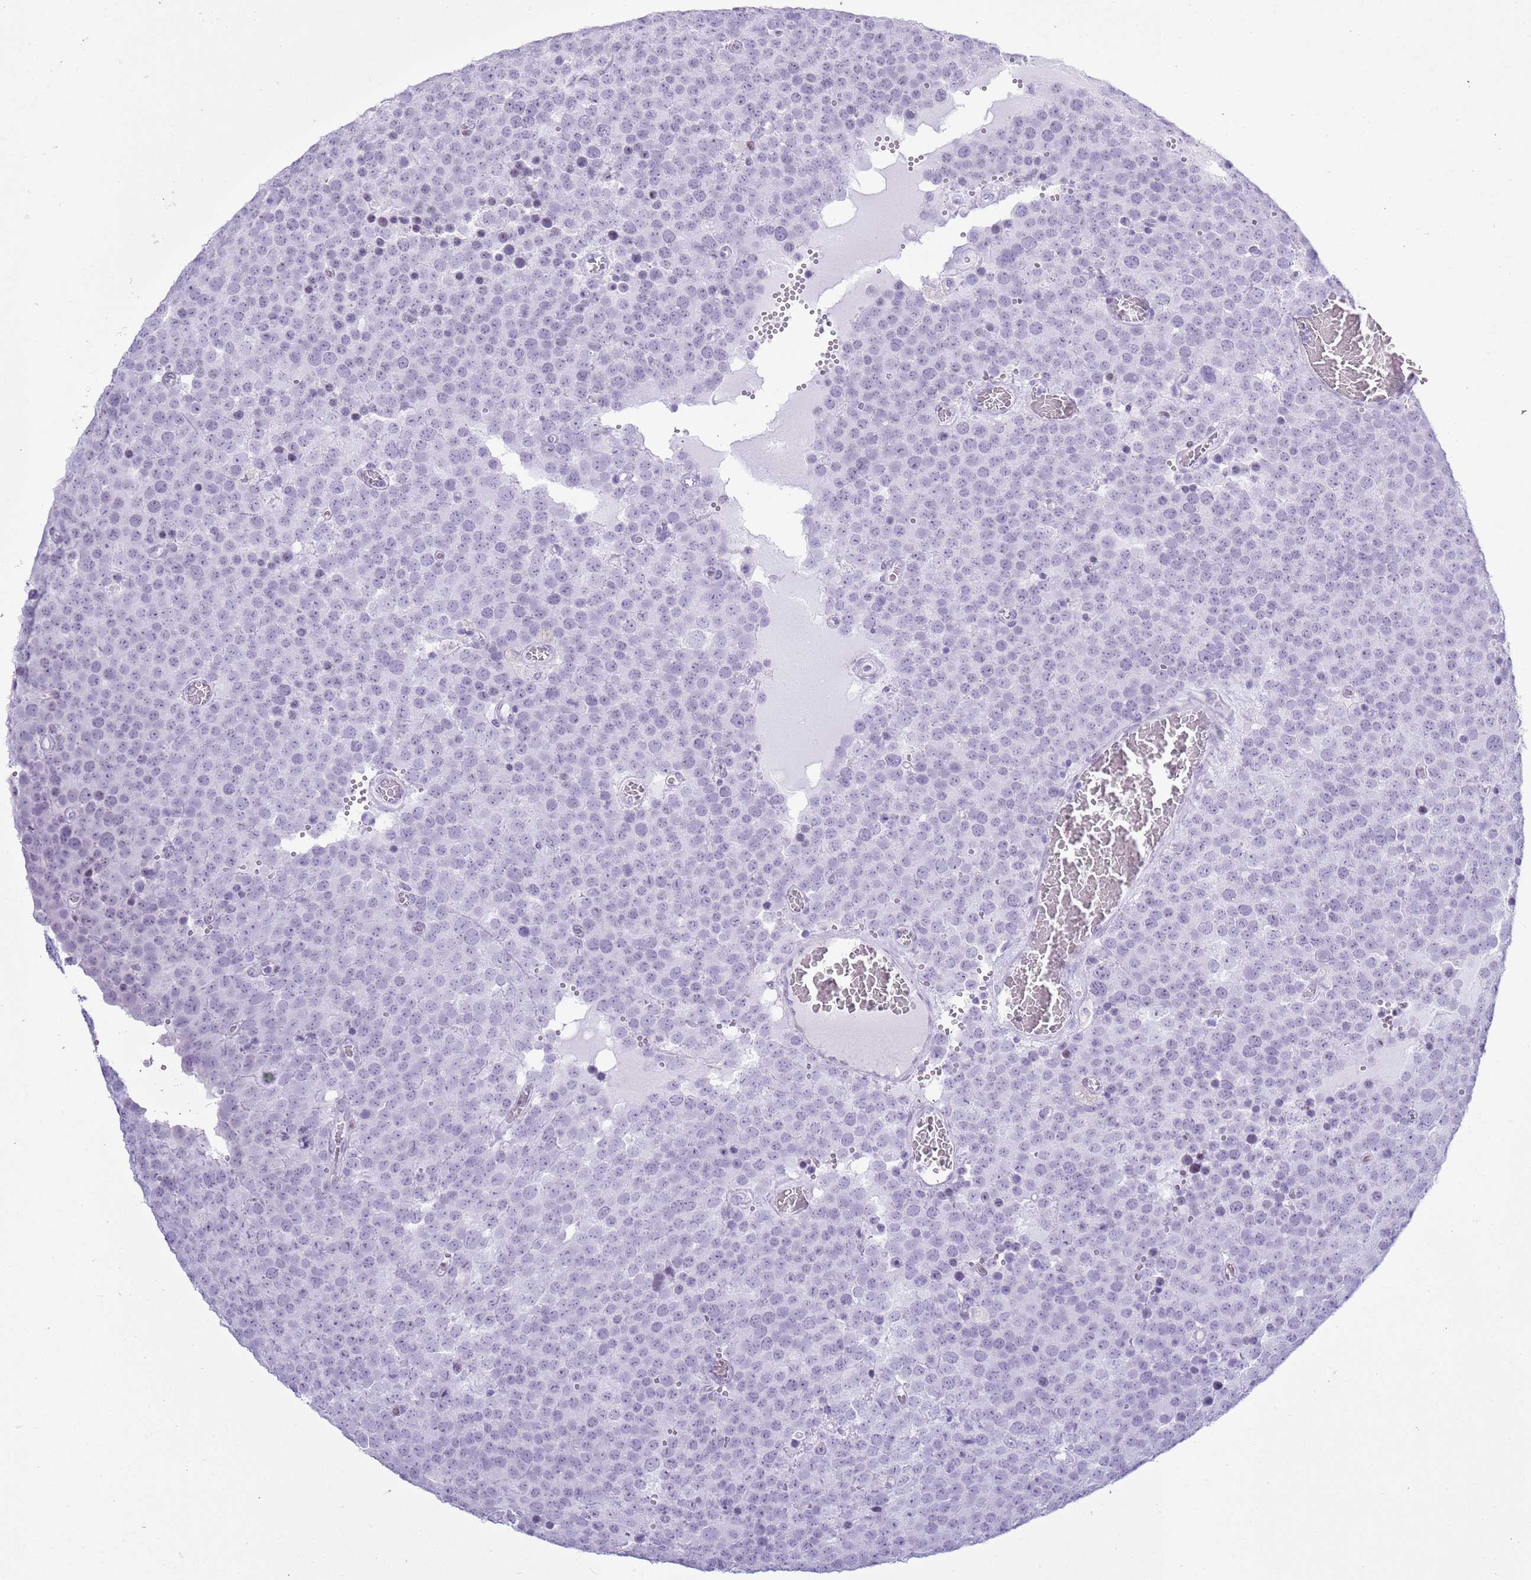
{"staining": {"intensity": "negative", "quantity": "none", "location": "none"}, "tissue": "testis cancer", "cell_type": "Tumor cells", "image_type": "cancer", "snomed": [{"axis": "morphology", "description": "Normal tissue, NOS"}, {"axis": "morphology", "description": "Seminoma, NOS"}, {"axis": "topography", "description": "Testis"}], "caption": "Protein analysis of testis cancer (seminoma) demonstrates no significant expression in tumor cells.", "gene": "ASIP", "patient": {"sex": "male", "age": 71}}